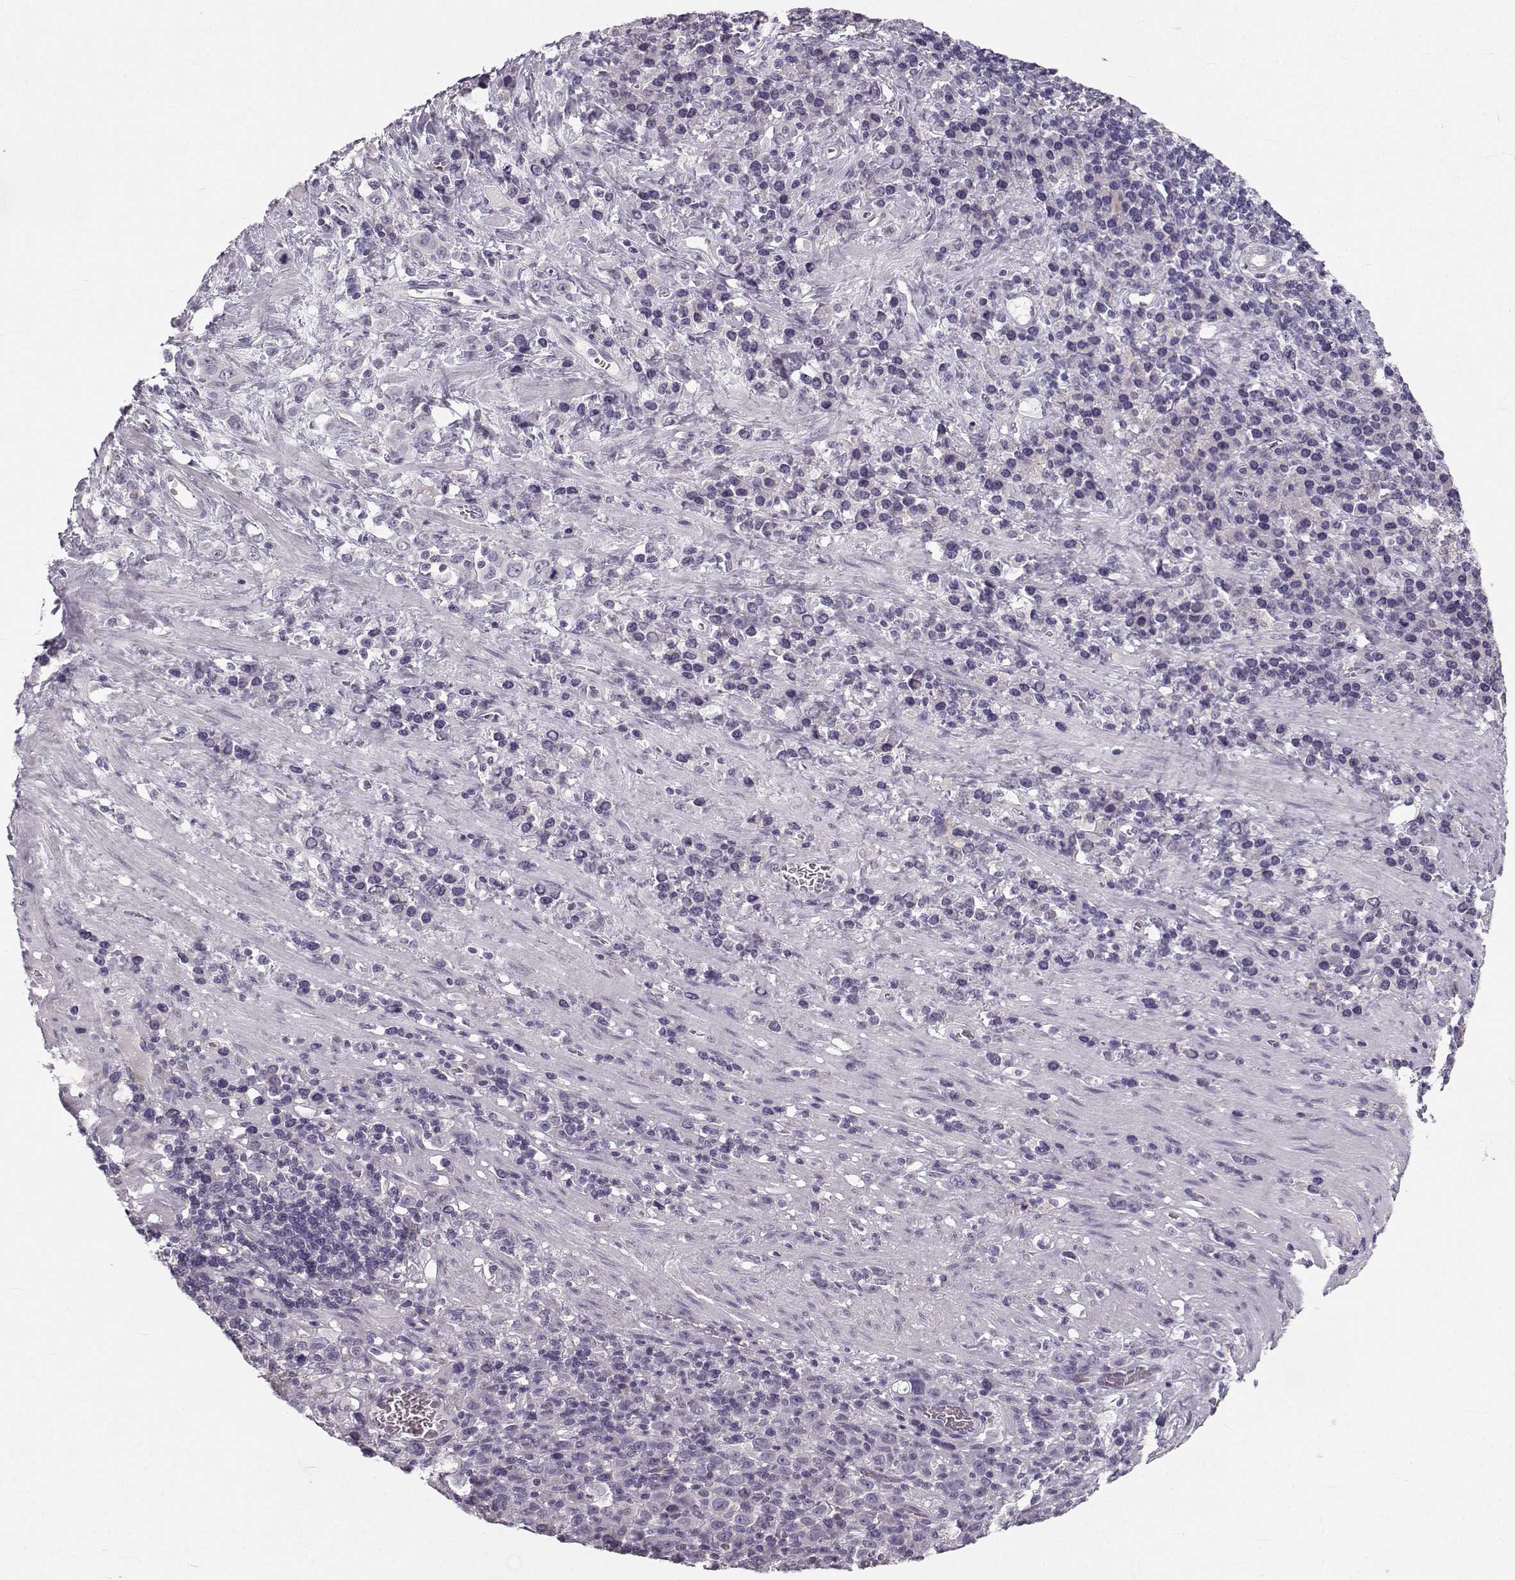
{"staining": {"intensity": "negative", "quantity": "none", "location": "none"}, "tissue": "stomach cancer", "cell_type": "Tumor cells", "image_type": "cancer", "snomed": [{"axis": "morphology", "description": "Adenocarcinoma, NOS"}, {"axis": "topography", "description": "Stomach, upper"}], "caption": "Micrograph shows no significant protein expression in tumor cells of stomach cancer (adenocarcinoma). (Stains: DAB IHC with hematoxylin counter stain, Microscopy: brightfield microscopy at high magnification).", "gene": "OIP5", "patient": {"sex": "male", "age": 75}}